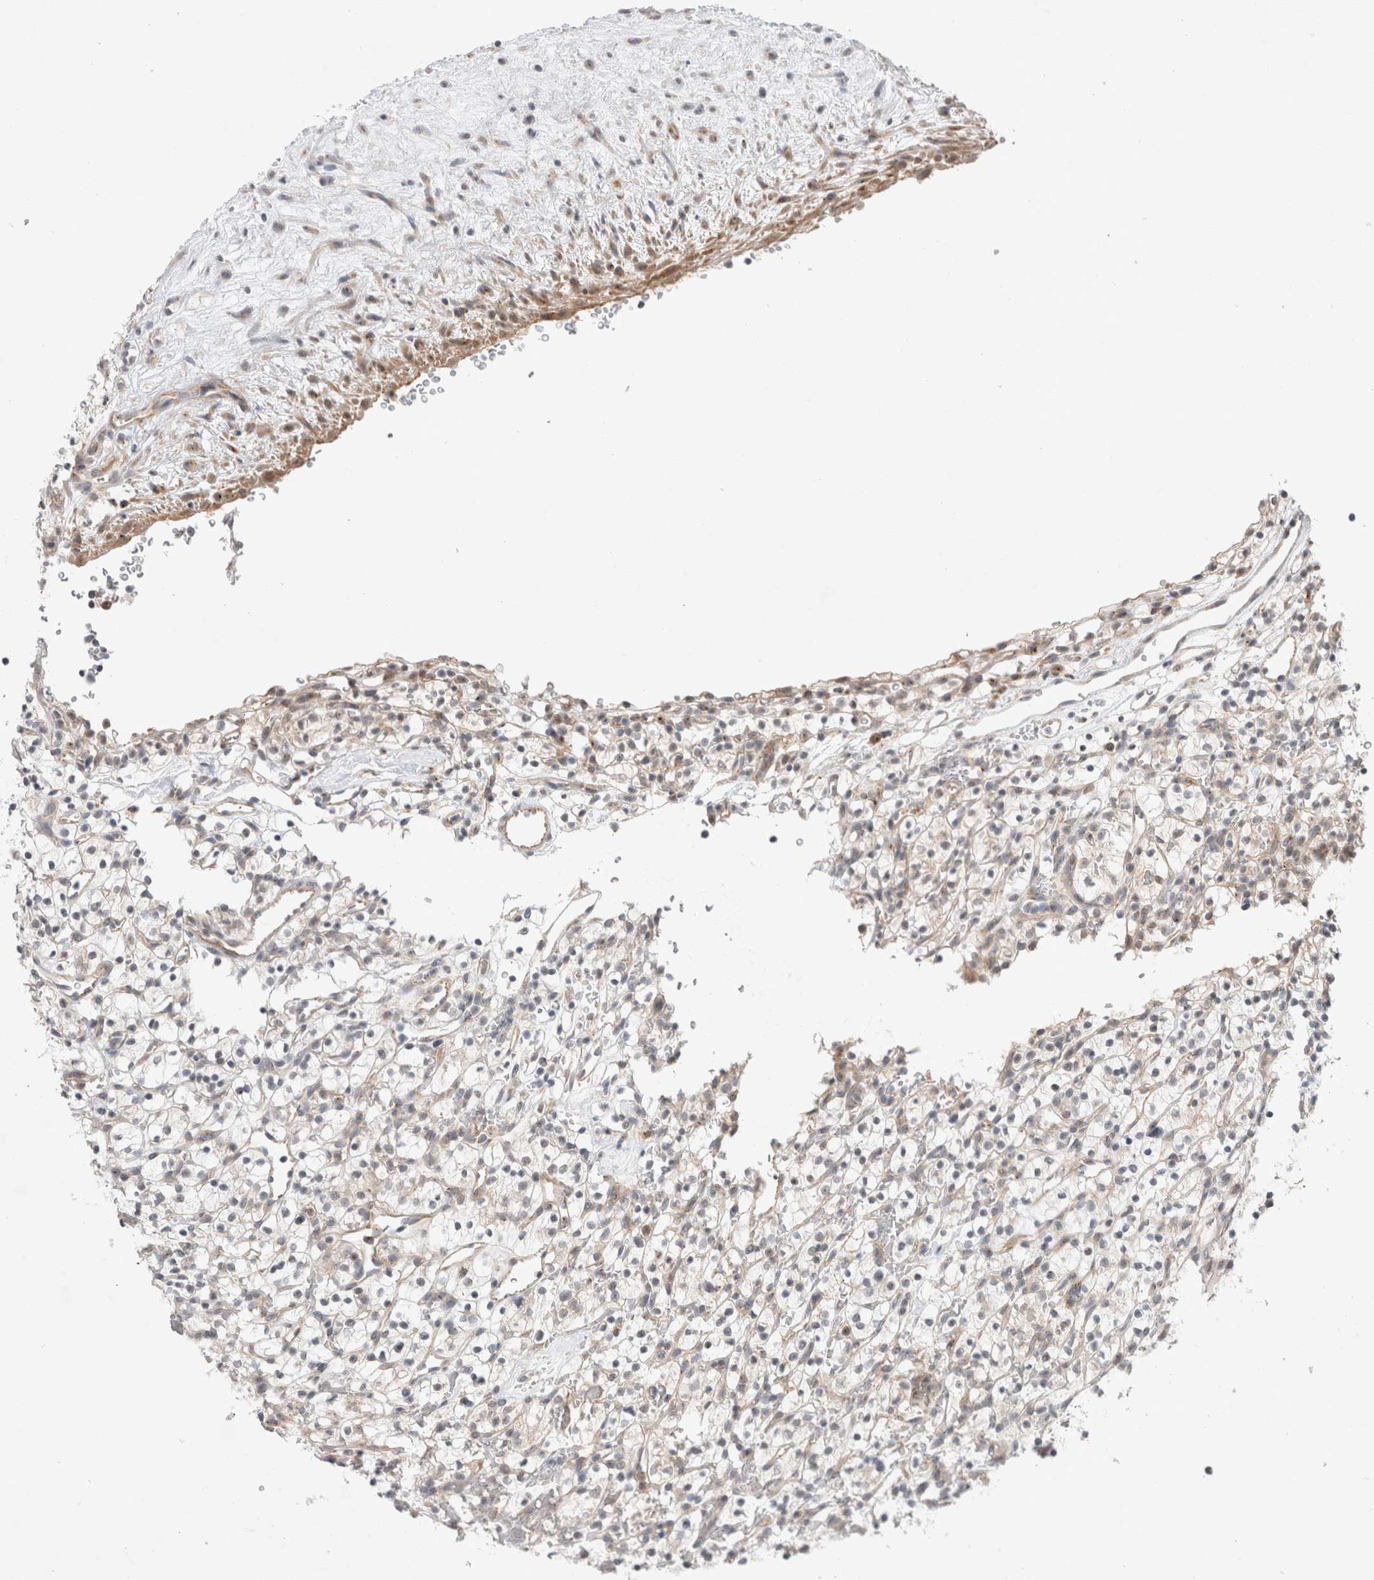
{"staining": {"intensity": "weak", "quantity": "<25%", "location": "cytoplasmic/membranous"}, "tissue": "renal cancer", "cell_type": "Tumor cells", "image_type": "cancer", "snomed": [{"axis": "morphology", "description": "Adenocarcinoma, NOS"}, {"axis": "topography", "description": "Kidney"}], "caption": "IHC of adenocarcinoma (renal) displays no staining in tumor cells.", "gene": "BICD2", "patient": {"sex": "female", "age": 57}}